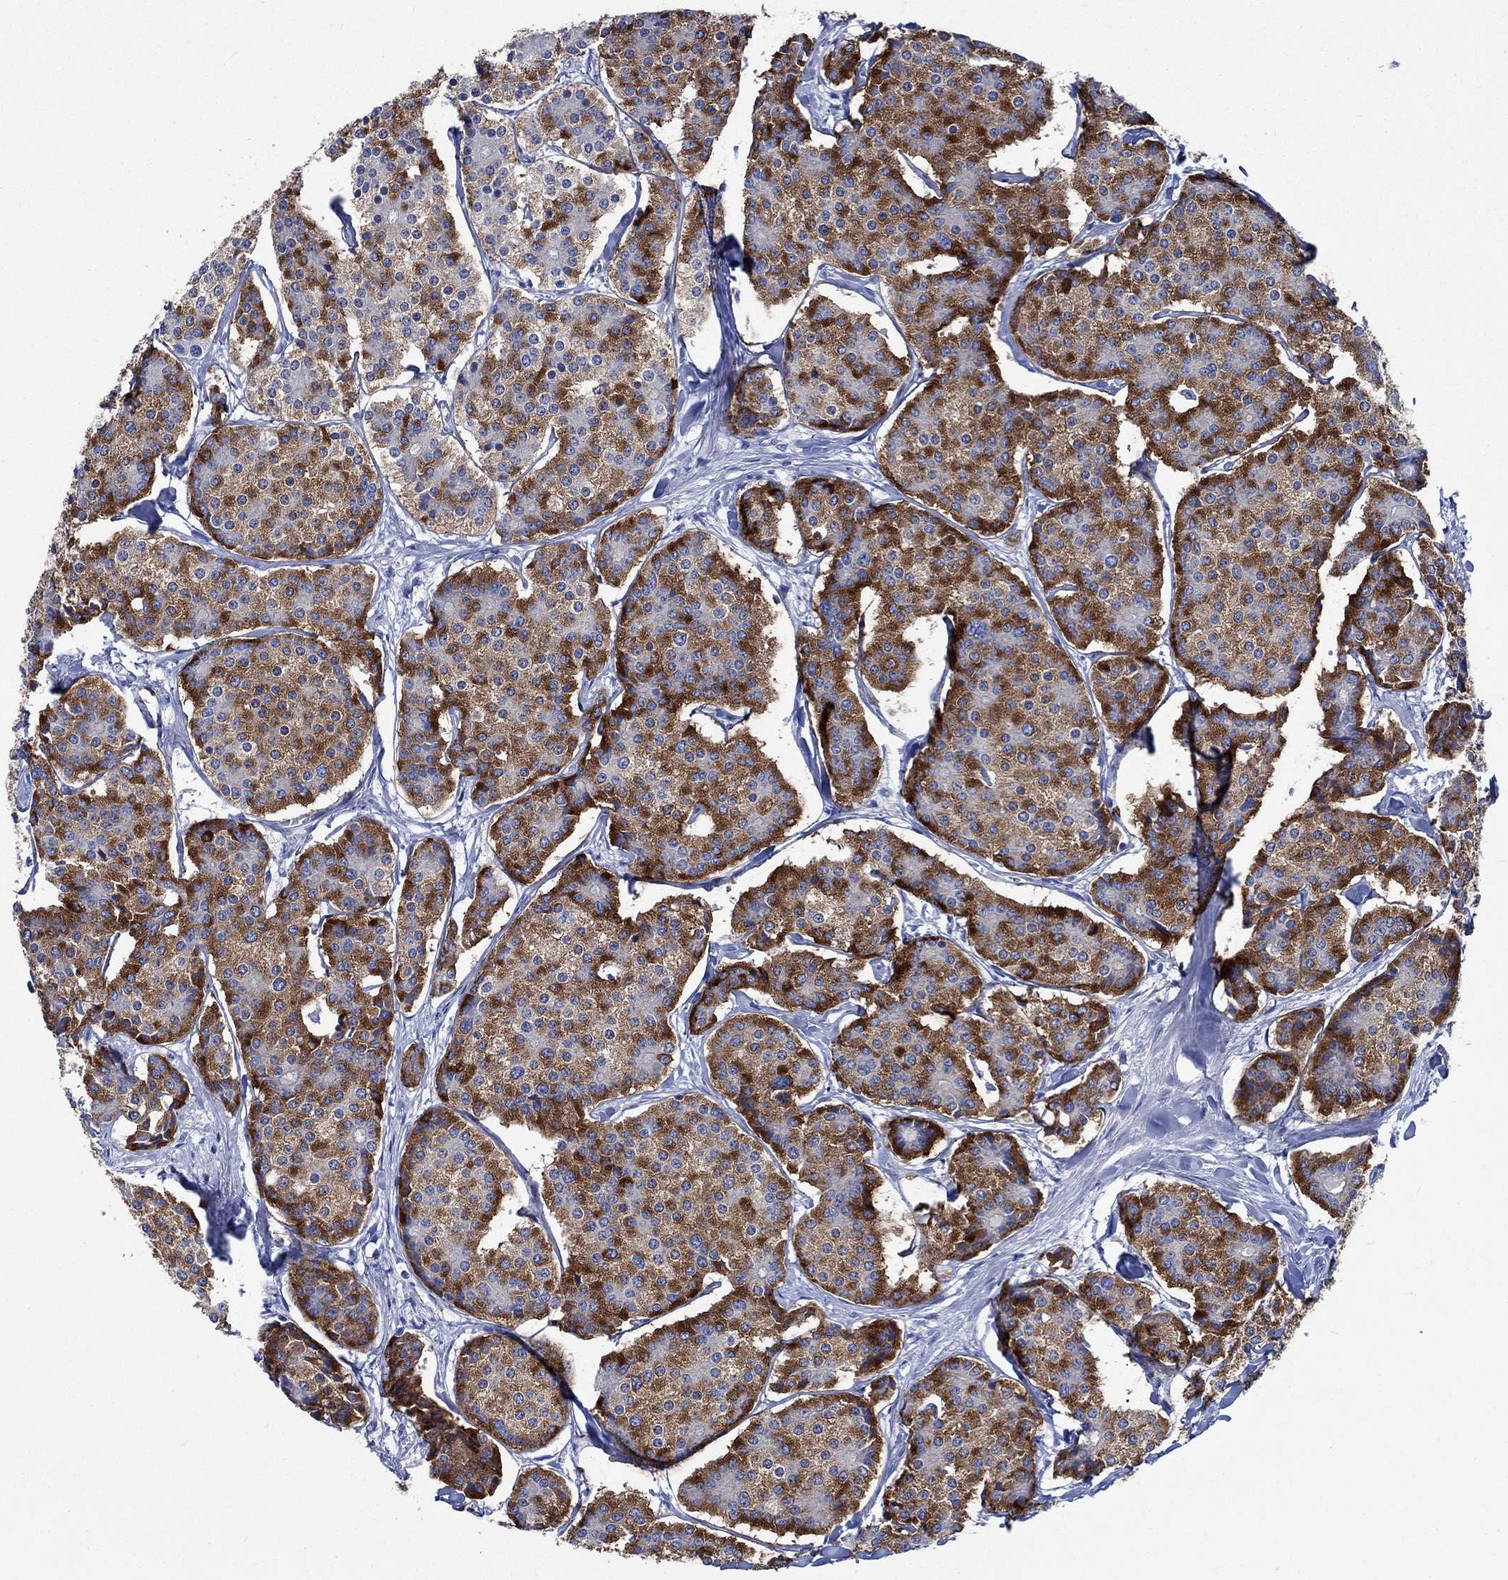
{"staining": {"intensity": "strong", "quantity": ">75%", "location": "cytoplasmic/membranous"}, "tissue": "carcinoid", "cell_type": "Tumor cells", "image_type": "cancer", "snomed": [{"axis": "morphology", "description": "Carcinoid, malignant, NOS"}, {"axis": "topography", "description": "Small intestine"}], "caption": "Immunohistochemistry (IHC) histopathology image of malignant carcinoid stained for a protein (brown), which exhibits high levels of strong cytoplasmic/membranous positivity in about >75% of tumor cells.", "gene": "PTPRN2", "patient": {"sex": "female", "age": 65}}